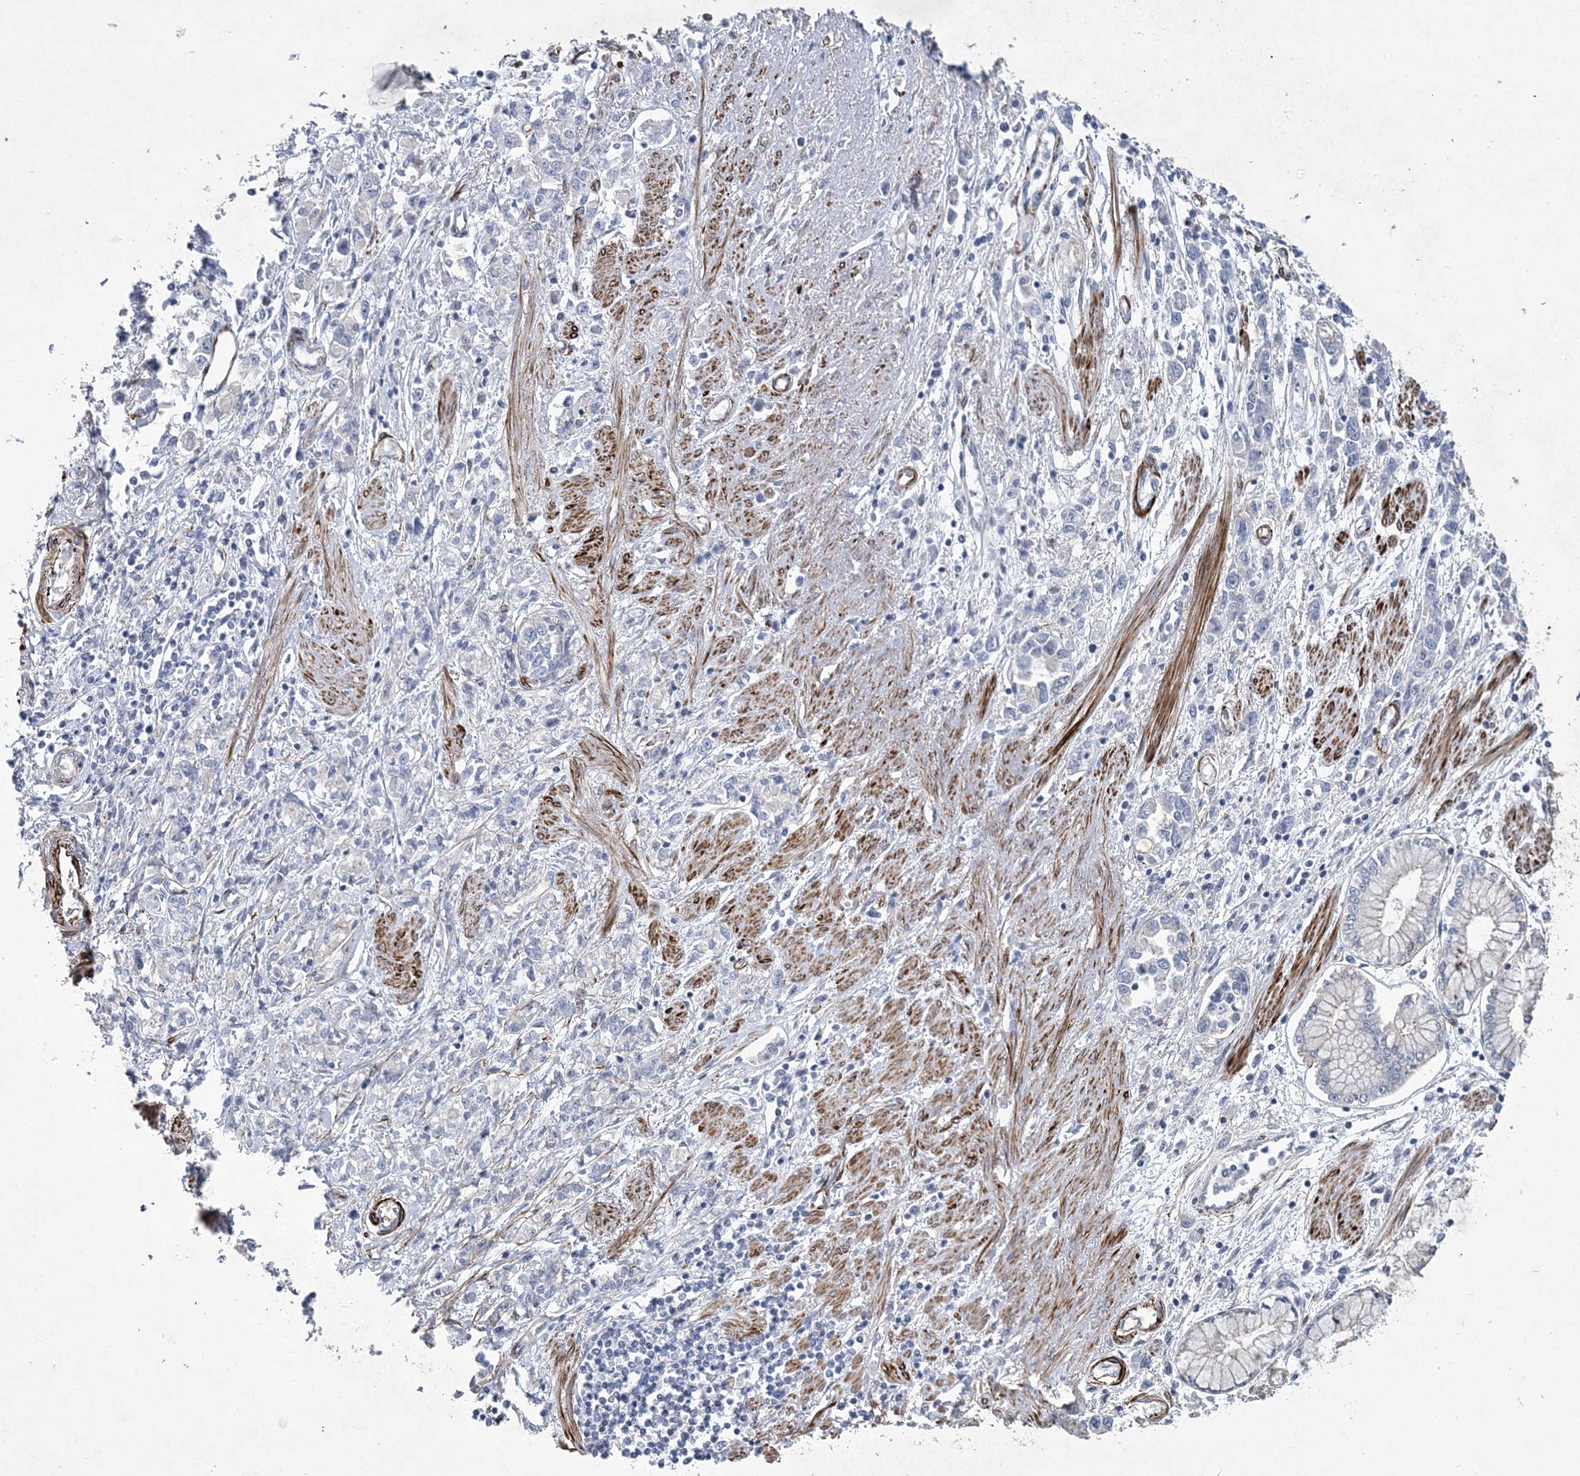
{"staining": {"intensity": "negative", "quantity": "none", "location": "none"}, "tissue": "stomach cancer", "cell_type": "Tumor cells", "image_type": "cancer", "snomed": [{"axis": "morphology", "description": "Adenocarcinoma, NOS"}, {"axis": "topography", "description": "Stomach"}], "caption": "A high-resolution histopathology image shows IHC staining of stomach adenocarcinoma, which shows no significant positivity in tumor cells.", "gene": "ARSJ", "patient": {"sex": "female", "age": 76}}